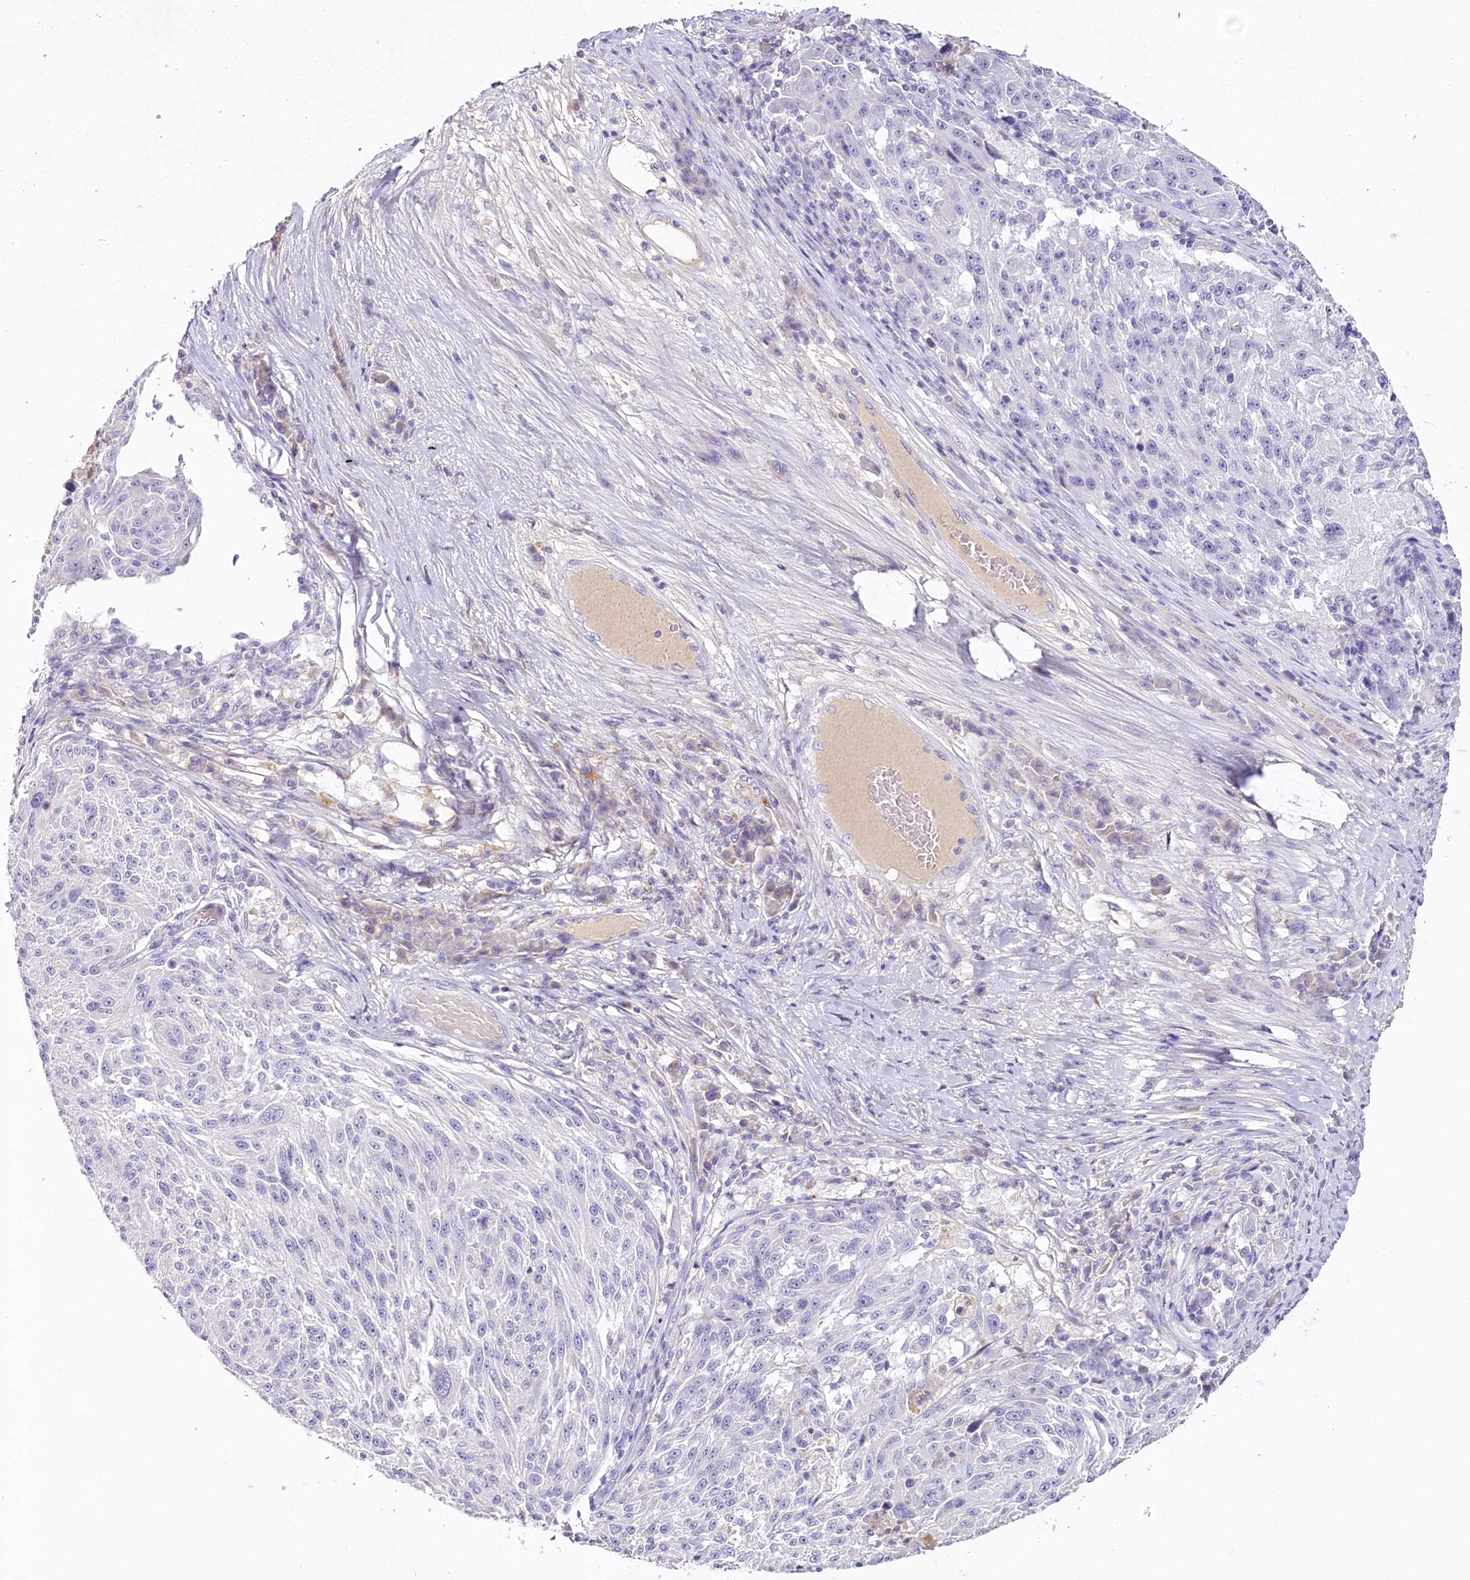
{"staining": {"intensity": "negative", "quantity": "none", "location": "none"}, "tissue": "melanoma", "cell_type": "Tumor cells", "image_type": "cancer", "snomed": [{"axis": "morphology", "description": "Malignant melanoma, NOS"}, {"axis": "topography", "description": "Skin"}], "caption": "This is an IHC image of malignant melanoma. There is no positivity in tumor cells.", "gene": "HPD", "patient": {"sex": "male", "age": 53}}